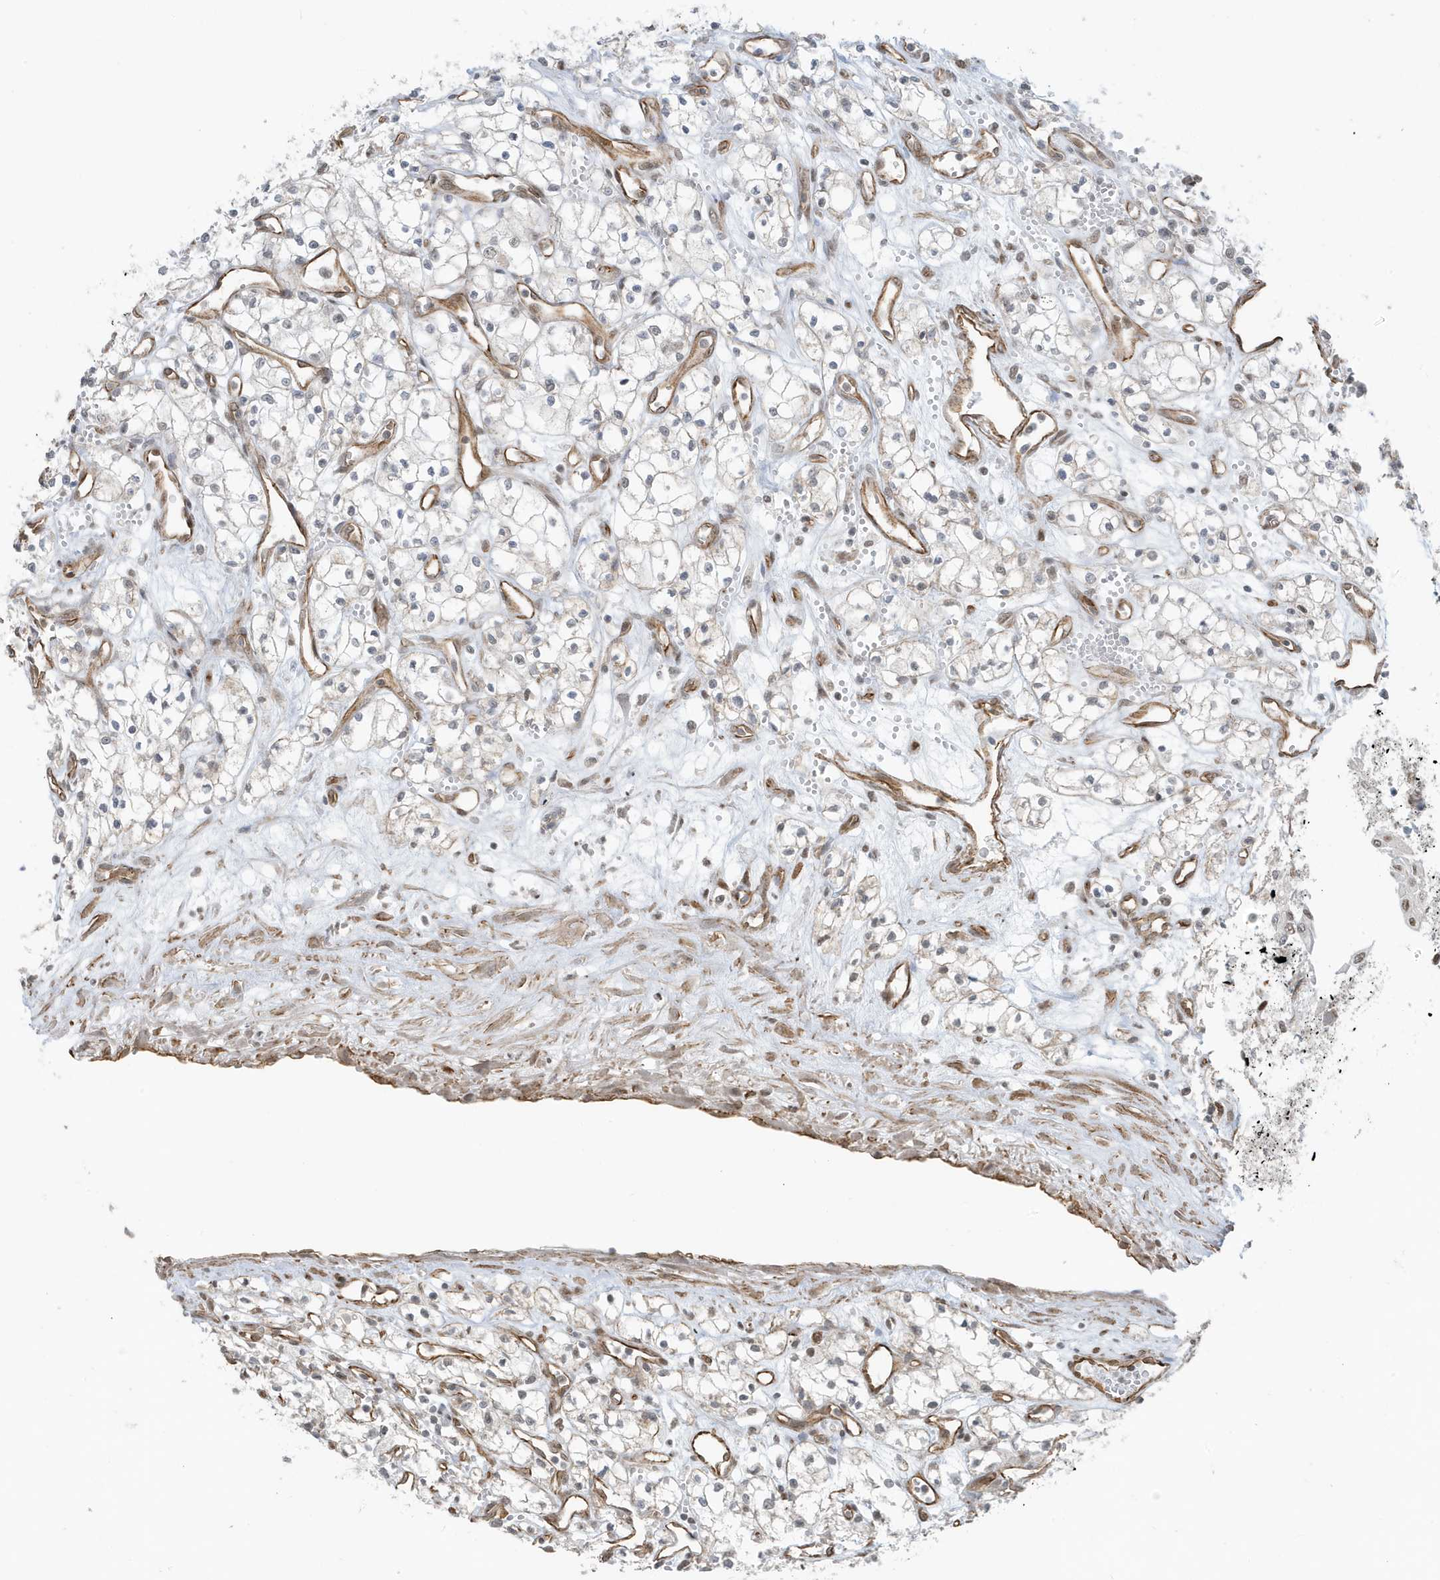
{"staining": {"intensity": "negative", "quantity": "none", "location": "none"}, "tissue": "renal cancer", "cell_type": "Tumor cells", "image_type": "cancer", "snomed": [{"axis": "morphology", "description": "Adenocarcinoma, NOS"}, {"axis": "topography", "description": "Kidney"}], "caption": "A photomicrograph of renal cancer (adenocarcinoma) stained for a protein reveals no brown staining in tumor cells. The staining is performed using DAB brown chromogen with nuclei counter-stained in using hematoxylin.", "gene": "CHCHD4", "patient": {"sex": "male", "age": 59}}